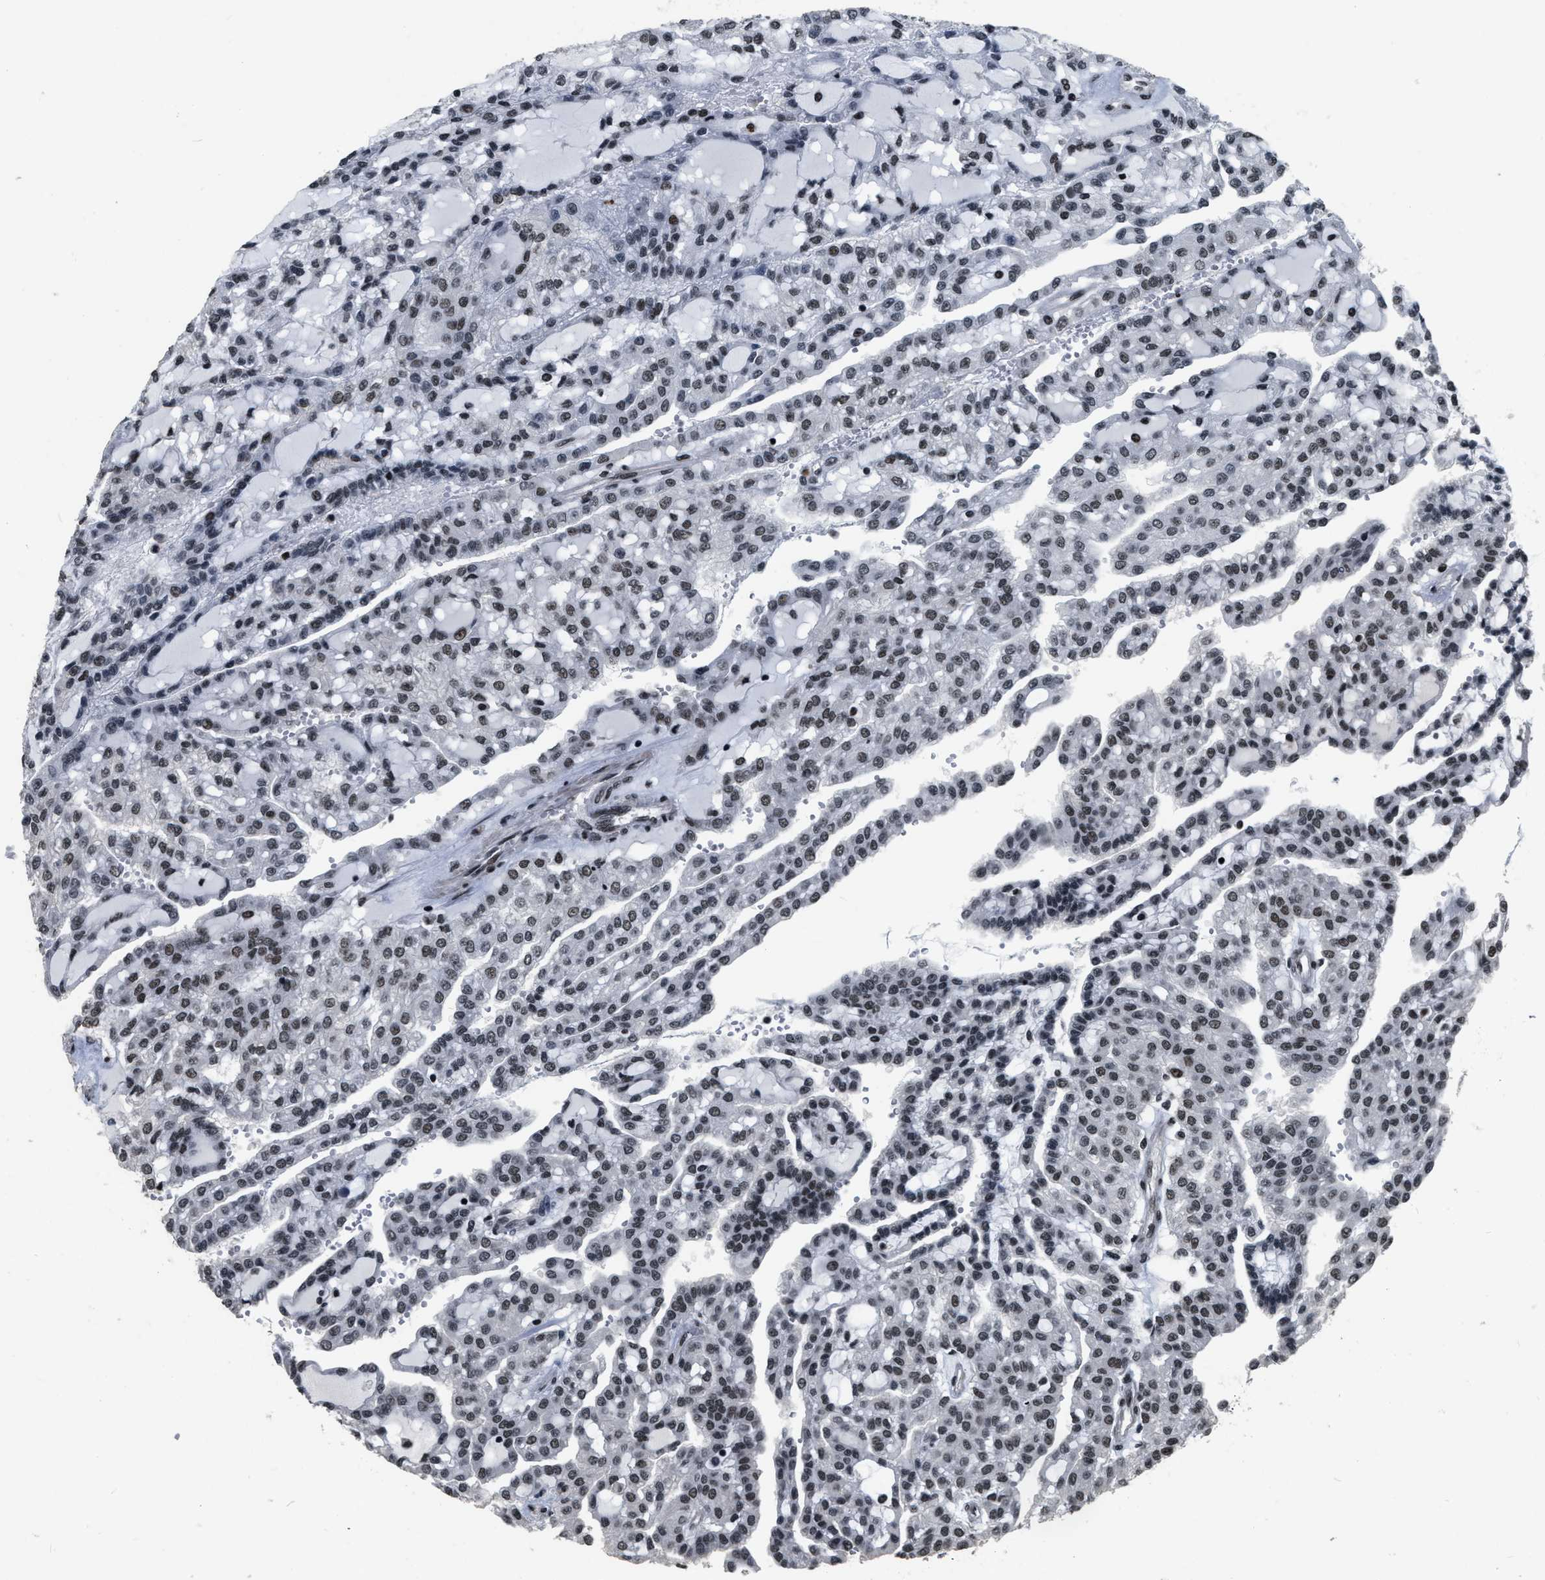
{"staining": {"intensity": "moderate", "quantity": ">75%", "location": "nuclear"}, "tissue": "renal cancer", "cell_type": "Tumor cells", "image_type": "cancer", "snomed": [{"axis": "morphology", "description": "Adenocarcinoma, NOS"}, {"axis": "topography", "description": "Kidney"}], "caption": "High-power microscopy captured an immunohistochemistry image of renal adenocarcinoma, revealing moderate nuclear expression in about >75% of tumor cells.", "gene": "SMARCB1", "patient": {"sex": "male", "age": 63}}